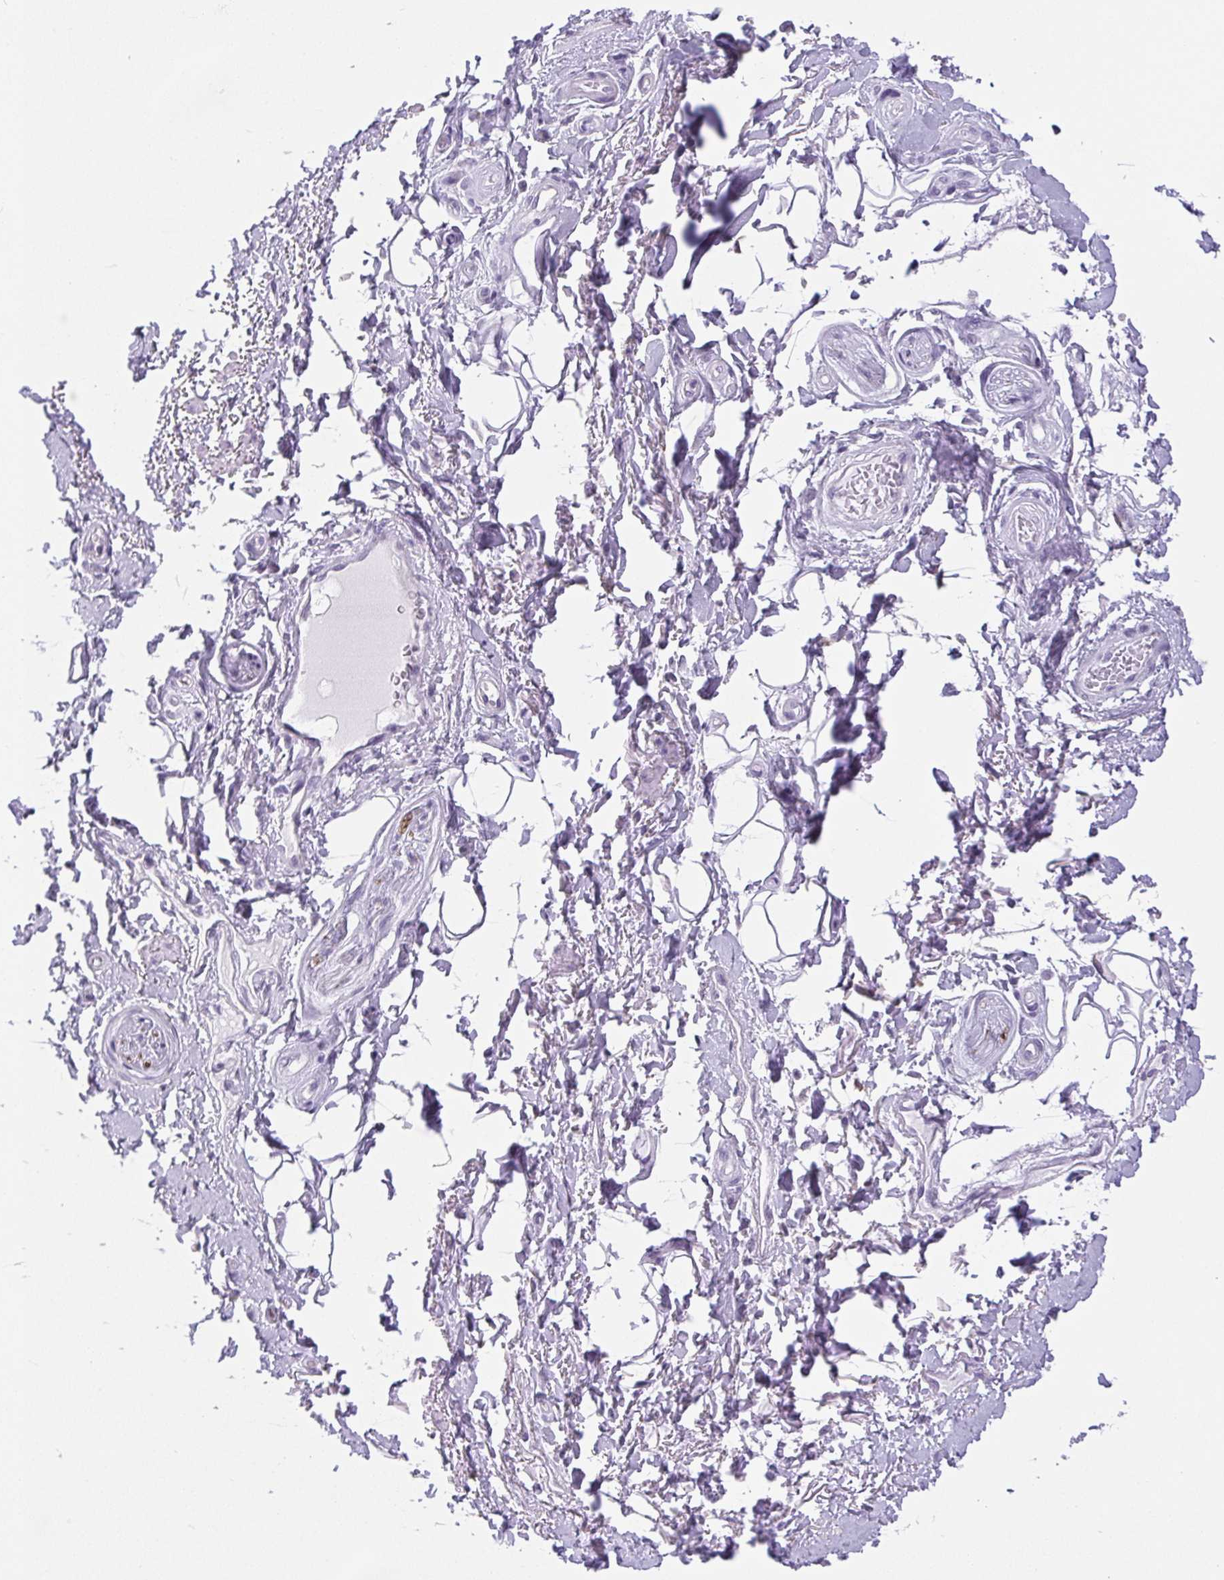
{"staining": {"intensity": "negative", "quantity": "none", "location": "none"}, "tissue": "adipose tissue", "cell_type": "Adipocytes", "image_type": "normal", "snomed": [{"axis": "morphology", "description": "Normal tissue, NOS"}, {"axis": "topography", "description": "Peripheral nerve tissue"}], "caption": "Adipocytes show no significant protein staining in benign adipose tissue. Brightfield microscopy of immunohistochemistry stained with DAB (brown) and hematoxylin (blue), captured at high magnification.", "gene": "BCAS1", "patient": {"sex": "male", "age": 51}}